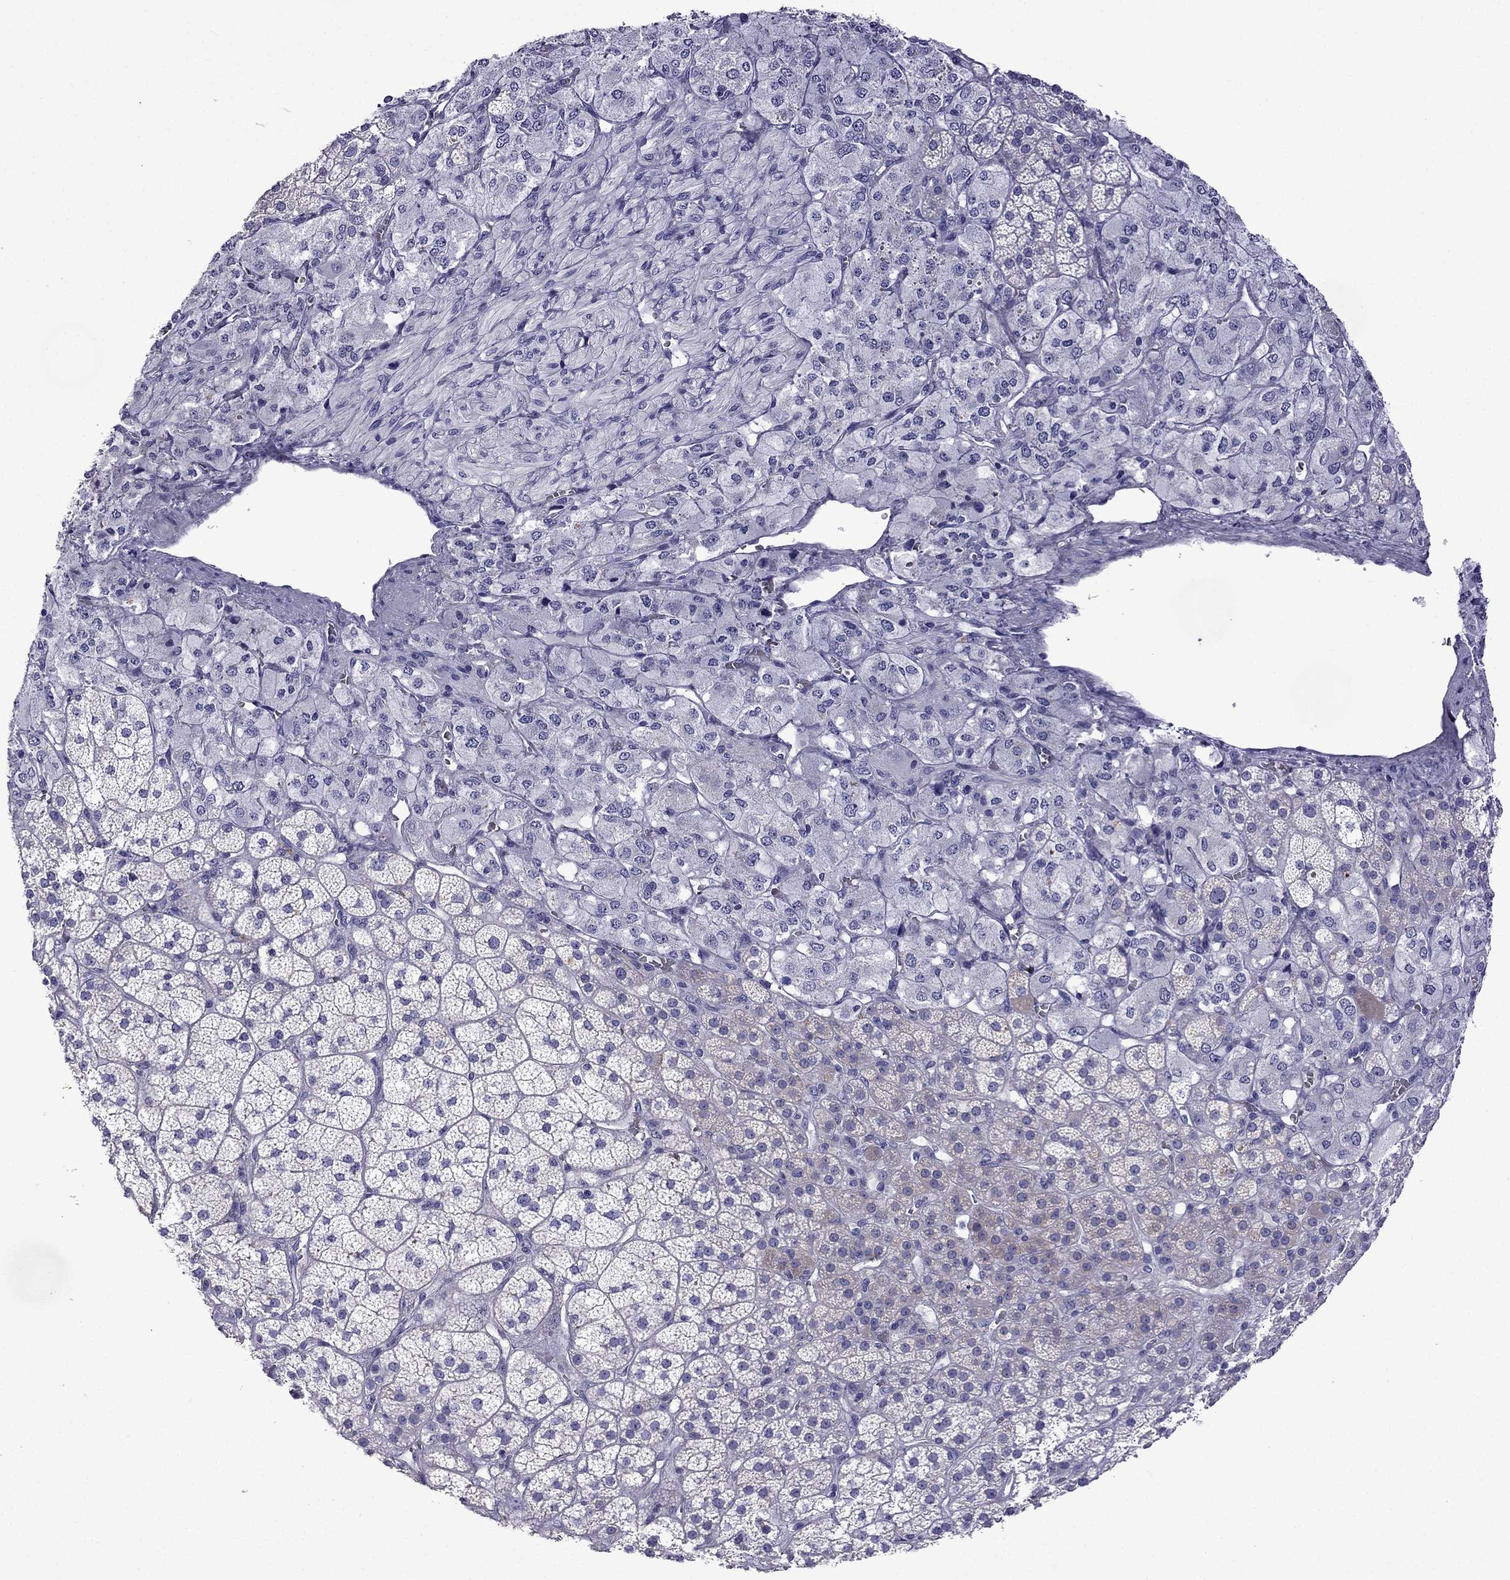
{"staining": {"intensity": "weak", "quantity": "<25%", "location": "cytoplasmic/membranous"}, "tissue": "adrenal gland", "cell_type": "Glandular cells", "image_type": "normal", "snomed": [{"axis": "morphology", "description": "Normal tissue, NOS"}, {"axis": "topography", "description": "Adrenal gland"}], "caption": "Glandular cells are negative for brown protein staining in normal adrenal gland. The staining was performed using DAB to visualize the protein expression in brown, while the nuclei were stained in blue with hematoxylin (Magnification: 20x).", "gene": "TDRD1", "patient": {"sex": "female", "age": 60}}